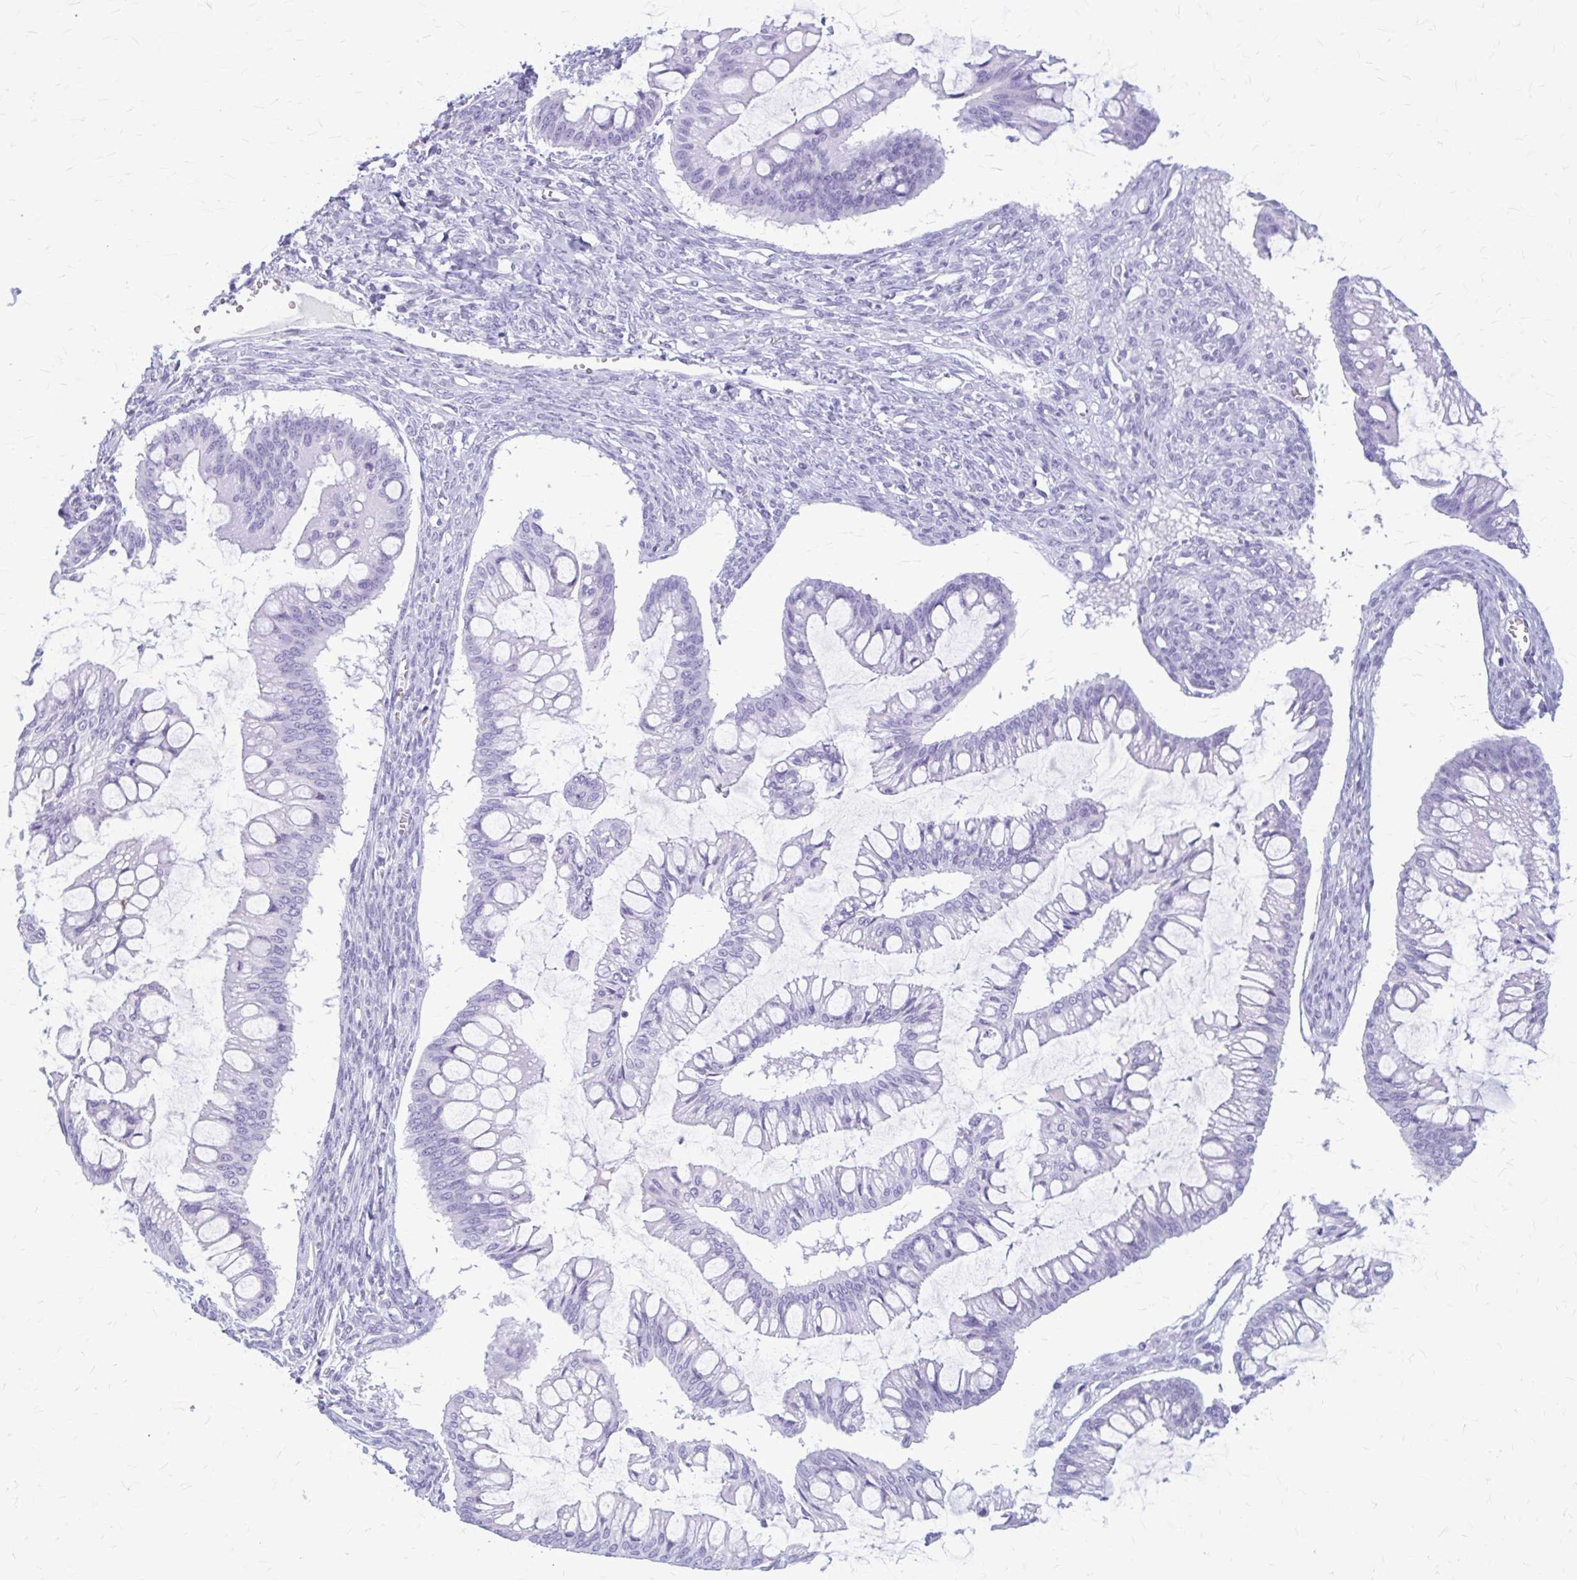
{"staining": {"intensity": "negative", "quantity": "none", "location": "none"}, "tissue": "ovarian cancer", "cell_type": "Tumor cells", "image_type": "cancer", "snomed": [{"axis": "morphology", "description": "Cystadenocarcinoma, mucinous, NOS"}, {"axis": "topography", "description": "Ovary"}], "caption": "Tumor cells show no significant expression in ovarian cancer (mucinous cystadenocarcinoma). Nuclei are stained in blue.", "gene": "KLHDC7A", "patient": {"sex": "female", "age": 73}}